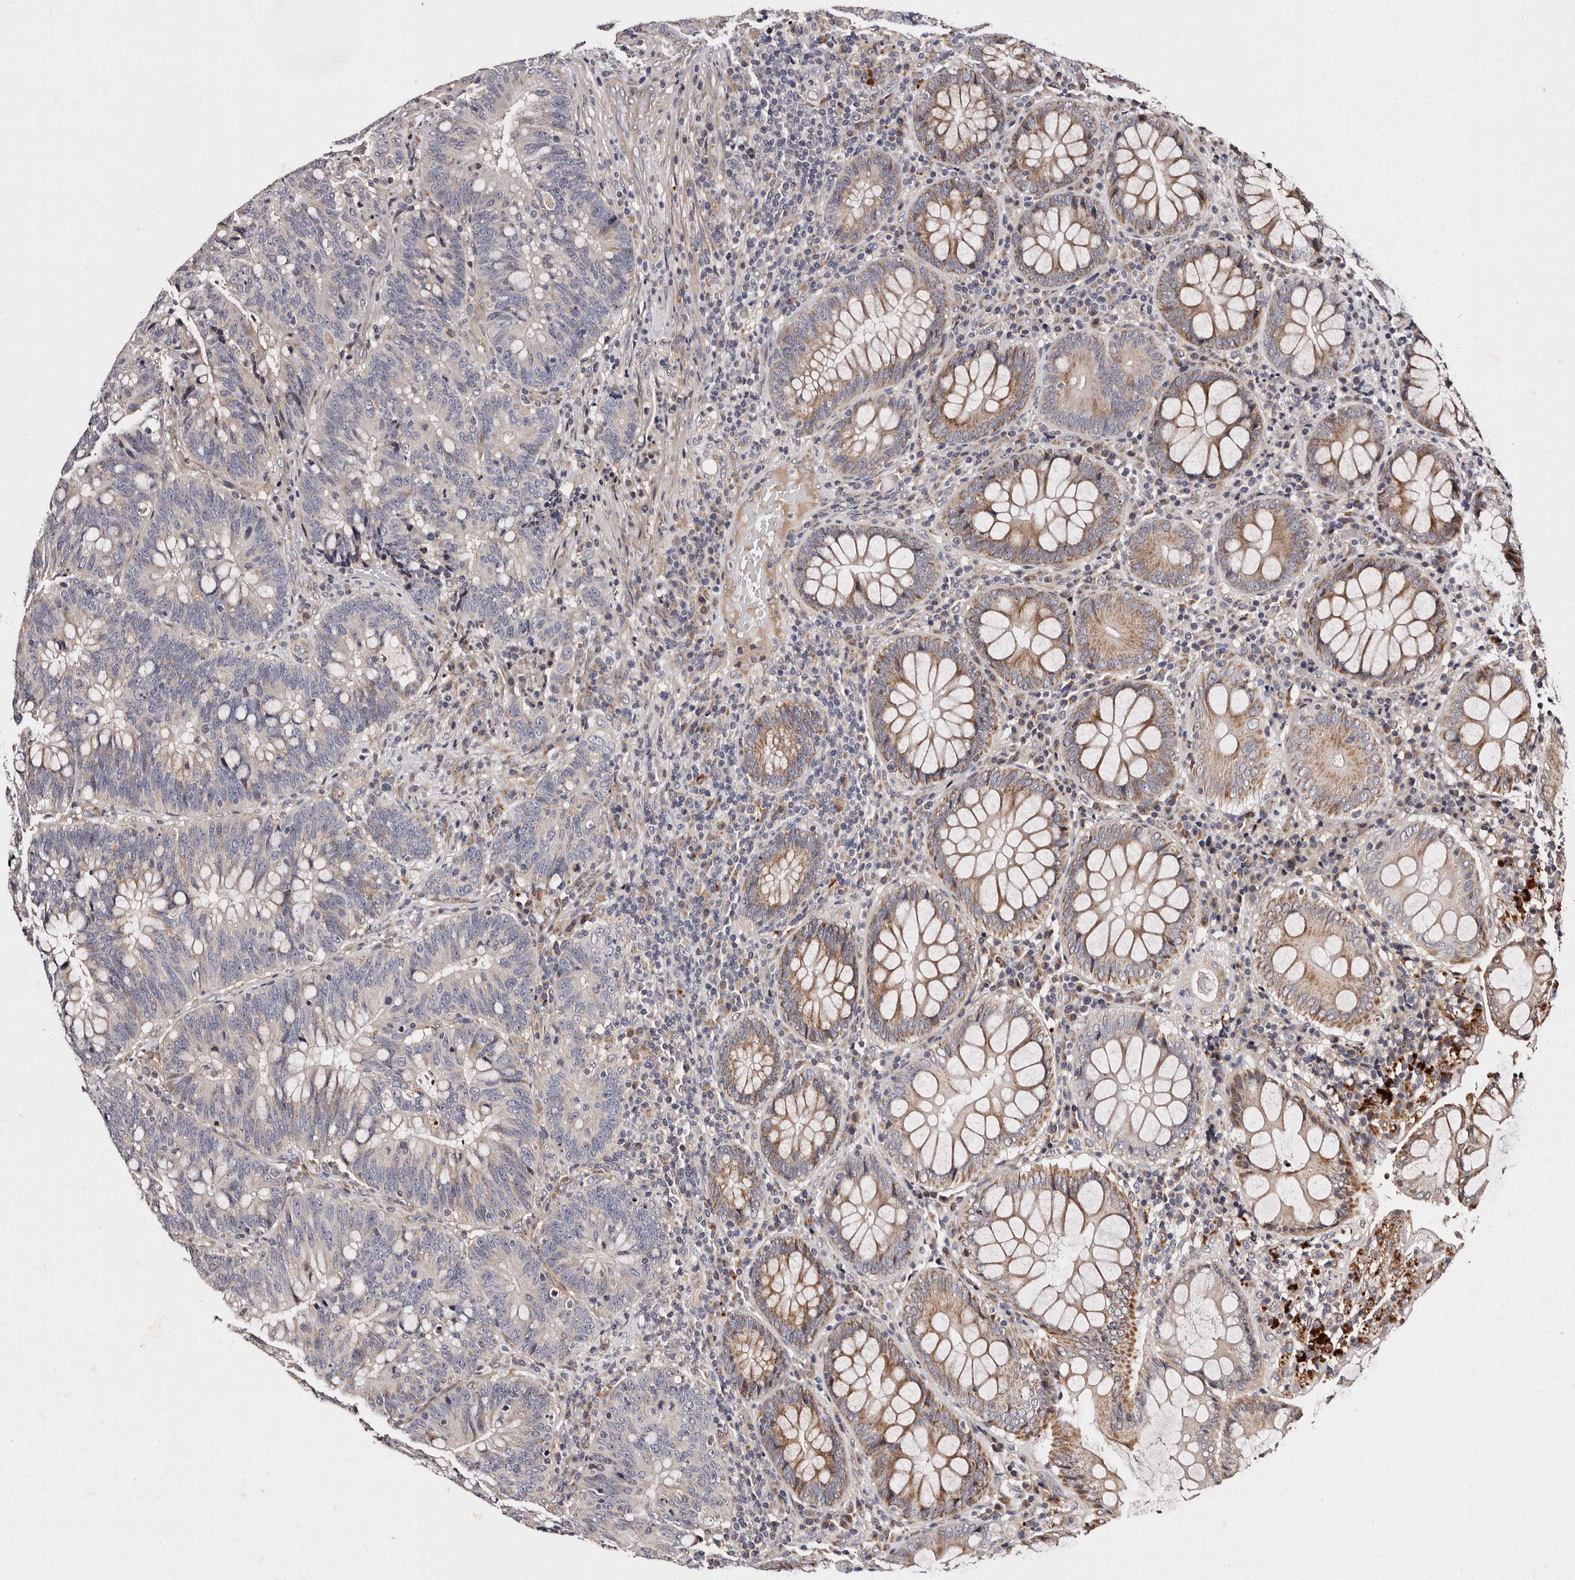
{"staining": {"intensity": "negative", "quantity": "none", "location": "none"}, "tissue": "colorectal cancer", "cell_type": "Tumor cells", "image_type": "cancer", "snomed": [{"axis": "morphology", "description": "Adenocarcinoma, NOS"}, {"axis": "topography", "description": "Colon"}], "caption": "Human adenocarcinoma (colorectal) stained for a protein using IHC reveals no positivity in tumor cells.", "gene": "ADCK5", "patient": {"sex": "female", "age": 66}}